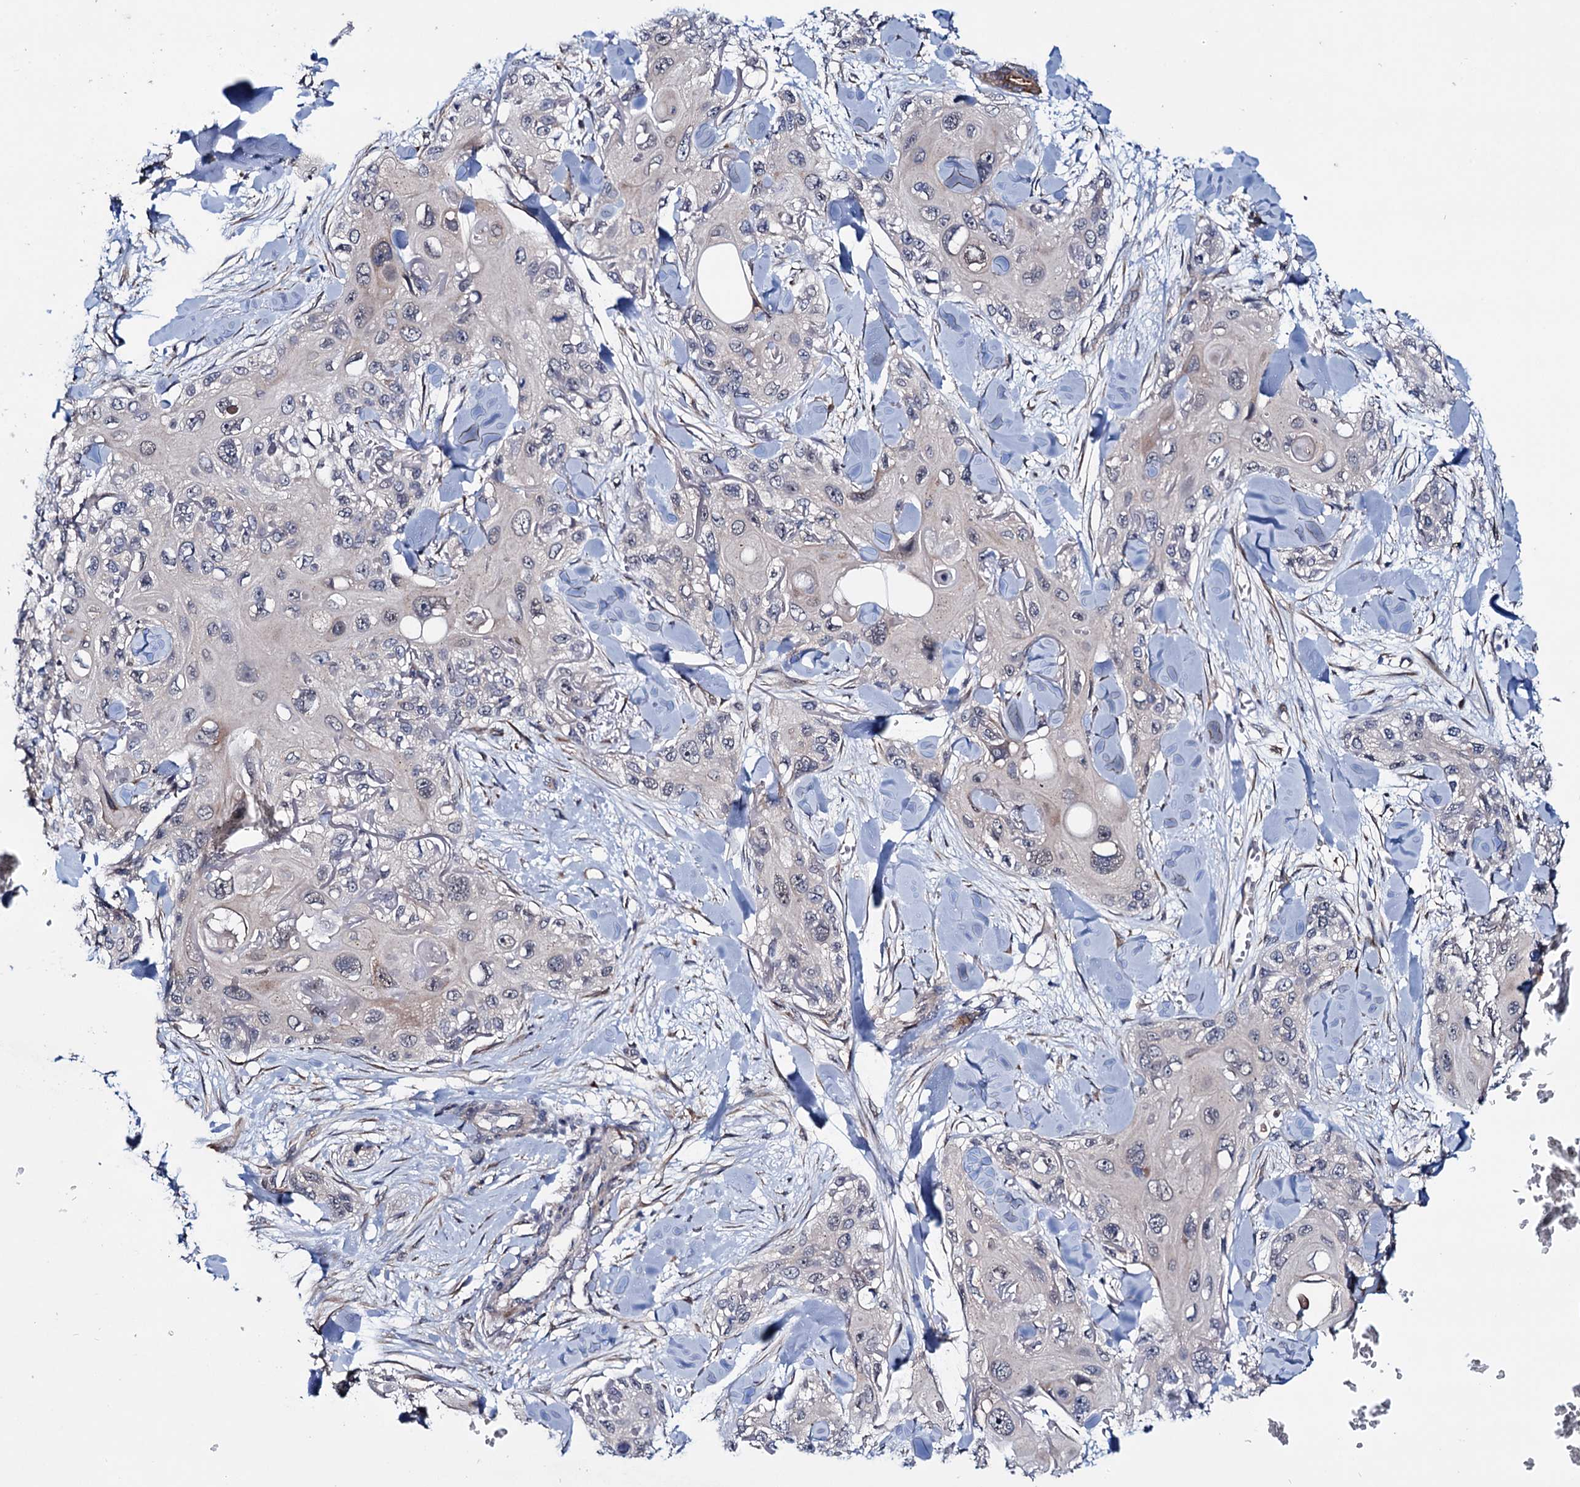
{"staining": {"intensity": "negative", "quantity": "none", "location": "none"}, "tissue": "skin cancer", "cell_type": "Tumor cells", "image_type": "cancer", "snomed": [{"axis": "morphology", "description": "Normal tissue, NOS"}, {"axis": "morphology", "description": "Squamous cell carcinoma, NOS"}, {"axis": "topography", "description": "Skin"}], "caption": "A high-resolution image shows immunohistochemistry (IHC) staining of squamous cell carcinoma (skin), which displays no significant expression in tumor cells. Nuclei are stained in blue.", "gene": "EYA4", "patient": {"sex": "male", "age": 72}}